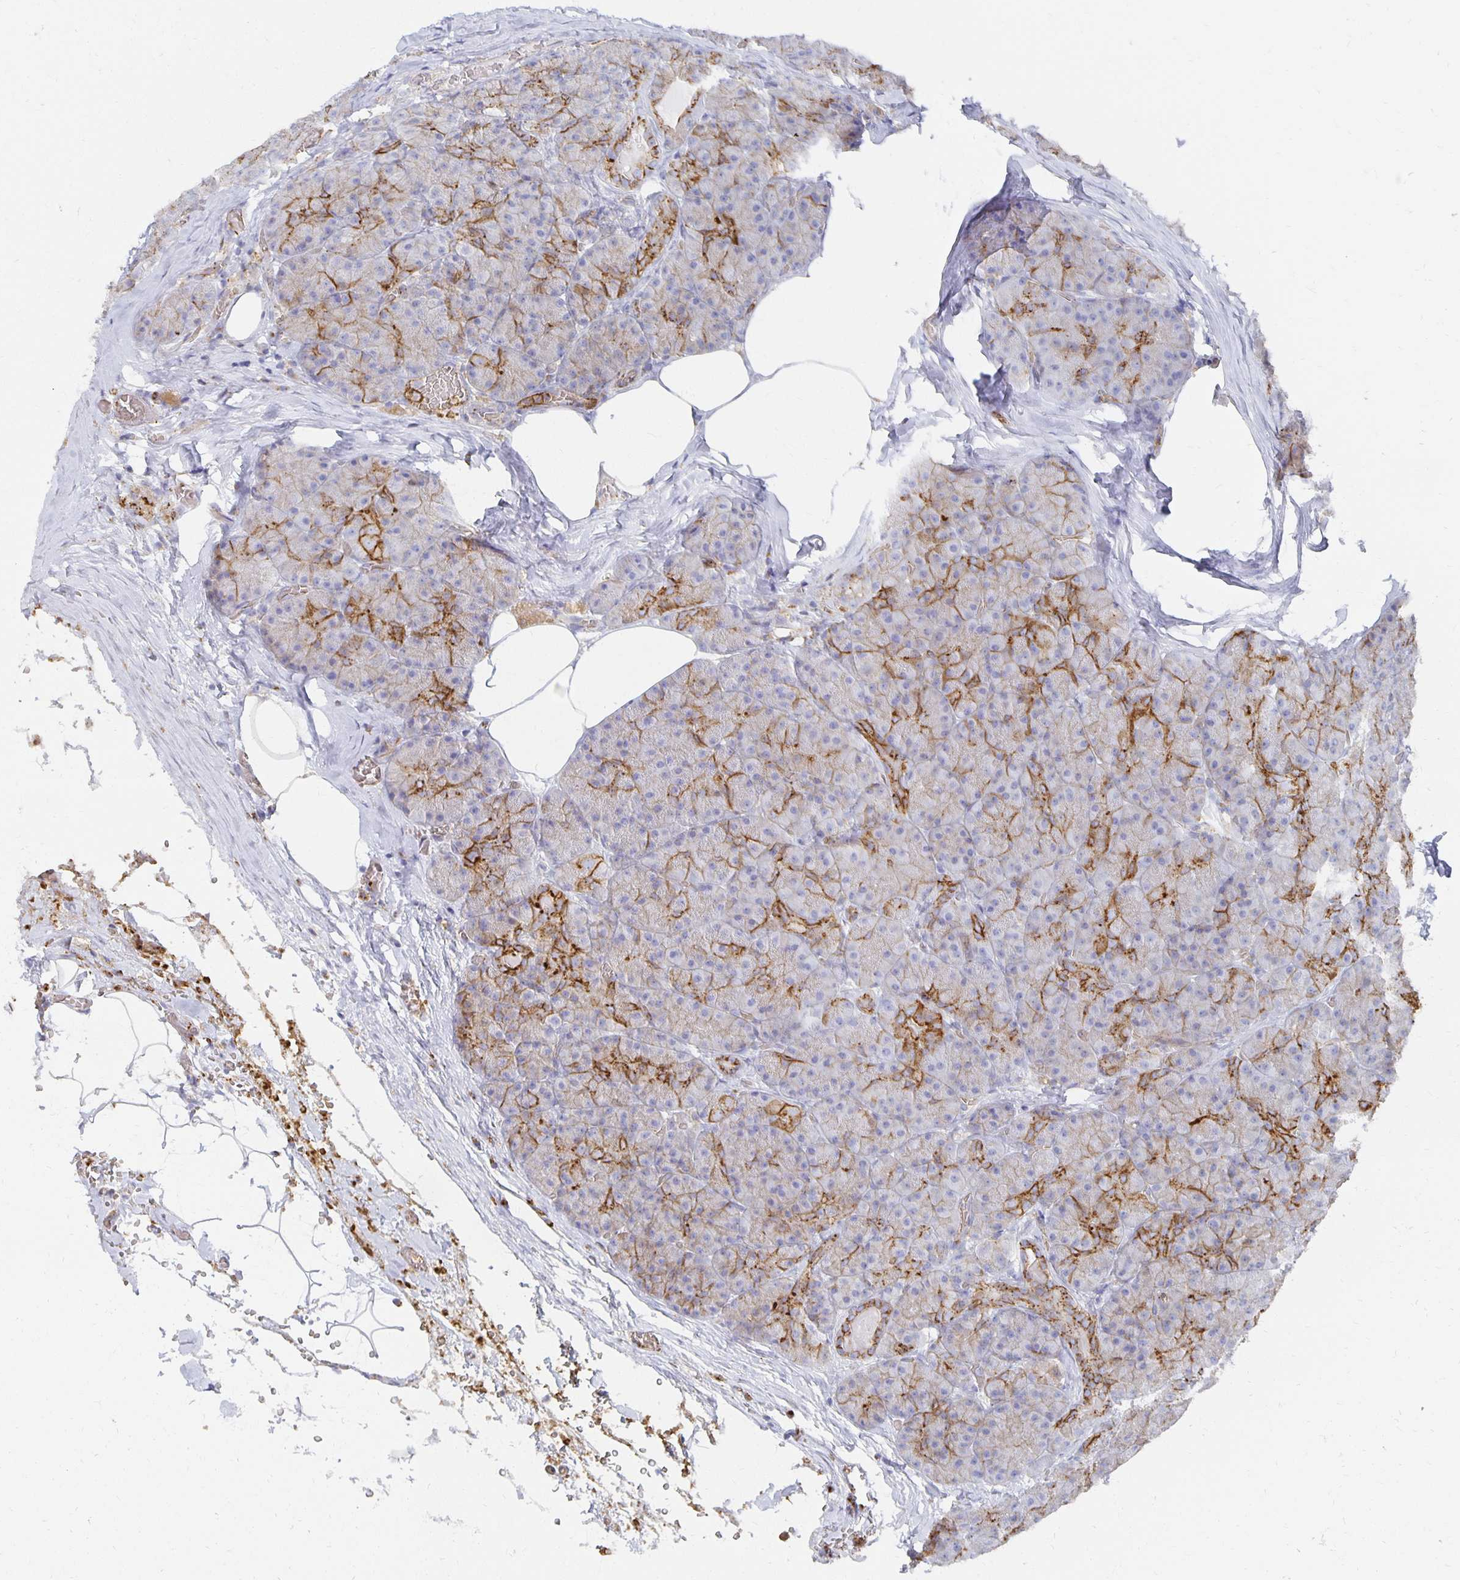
{"staining": {"intensity": "strong", "quantity": "25%-75%", "location": "cytoplasmic/membranous"}, "tissue": "pancreas", "cell_type": "Exocrine glandular cells", "image_type": "normal", "snomed": [{"axis": "morphology", "description": "Normal tissue, NOS"}, {"axis": "topography", "description": "Pancreas"}], "caption": "Approximately 25%-75% of exocrine glandular cells in unremarkable human pancreas reveal strong cytoplasmic/membranous protein positivity as visualized by brown immunohistochemical staining.", "gene": "TAAR1", "patient": {"sex": "male", "age": 57}}